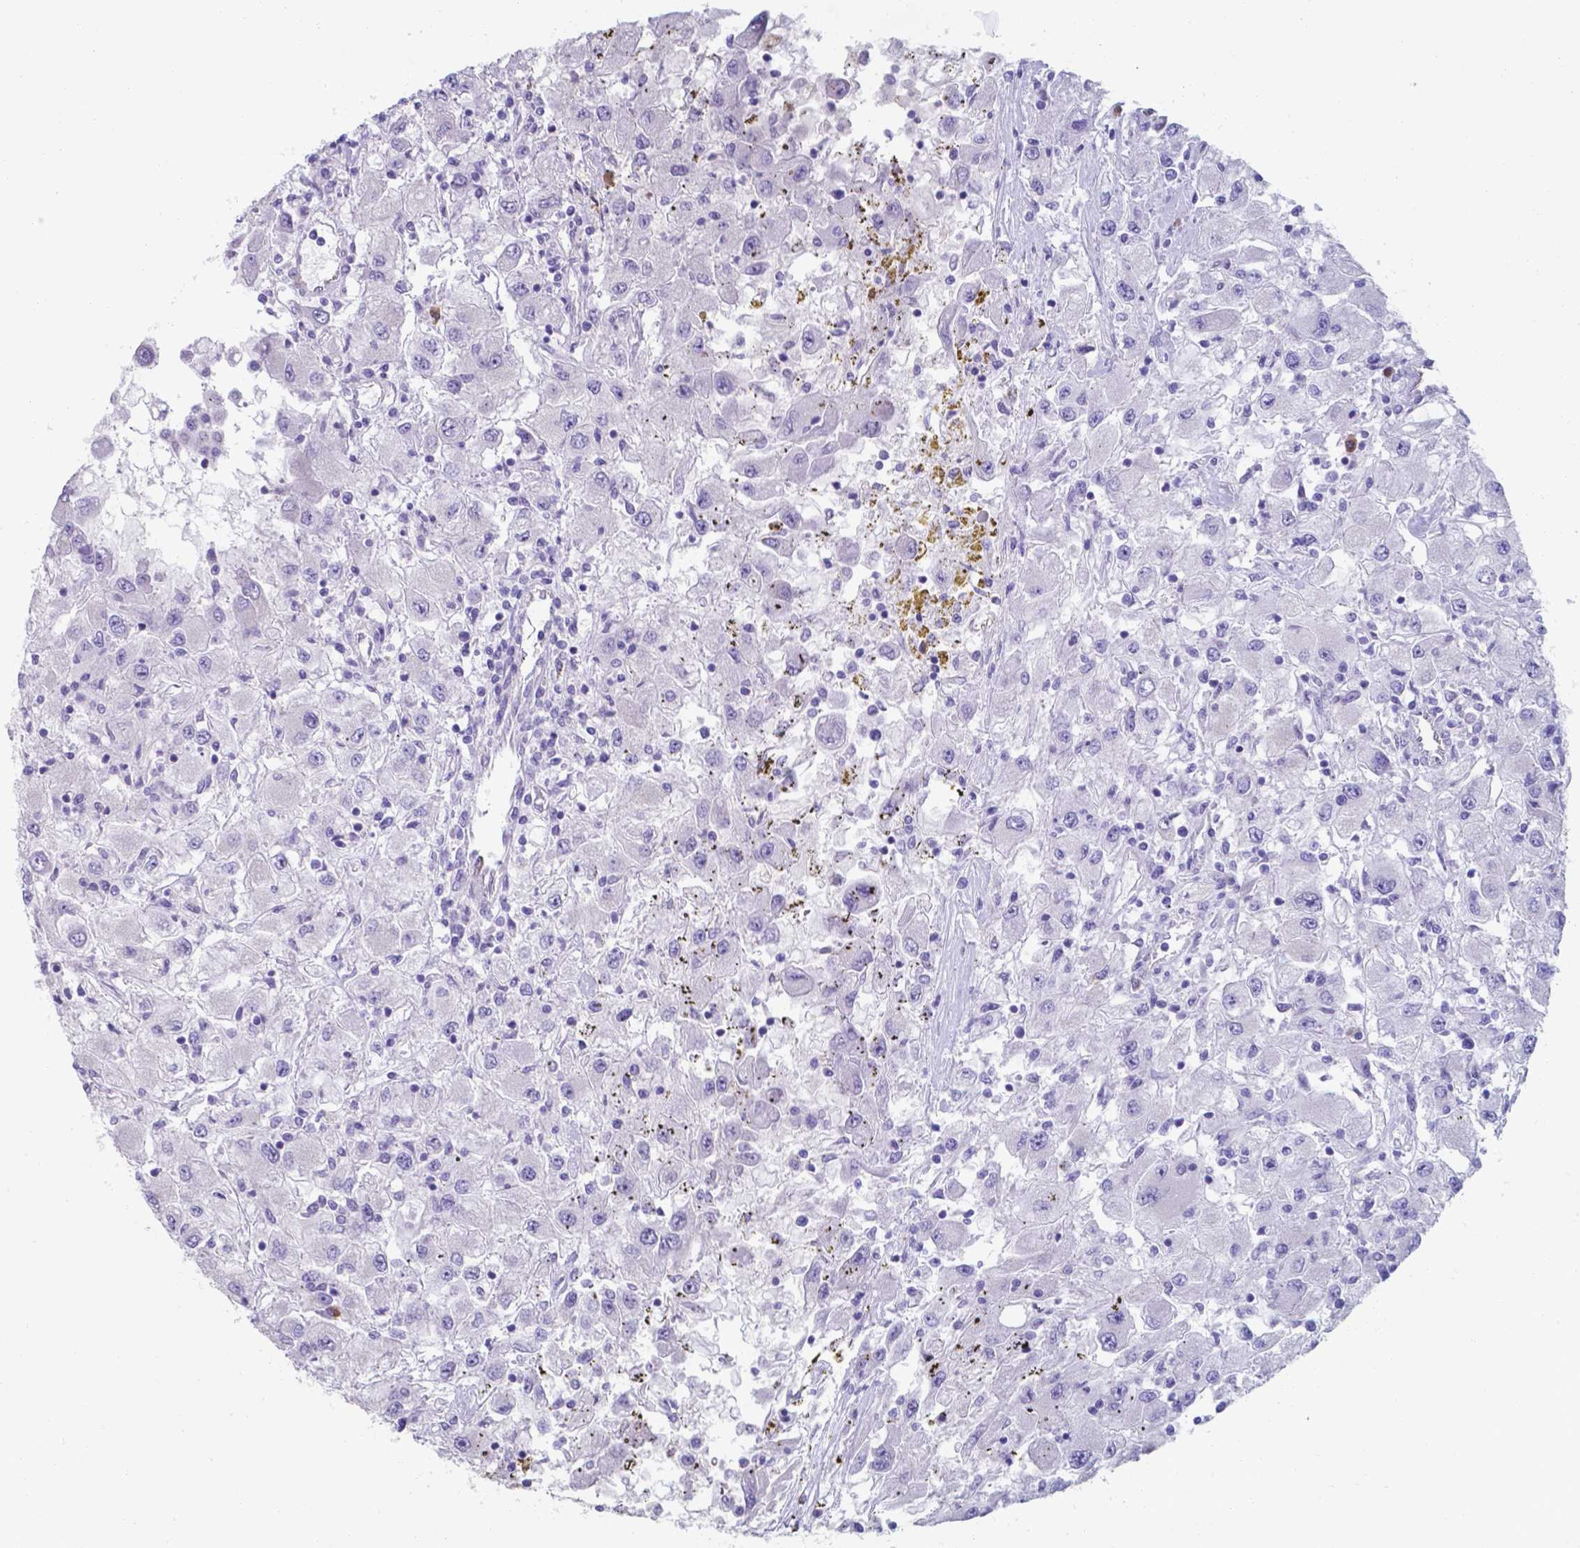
{"staining": {"intensity": "negative", "quantity": "none", "location": "none"}, "tissue": "renal cancer", "cell_type": "Tumor cells", "image_type": "cancer", "snomed": [{"axis": "morphology", "description": "Adenocarcinoma, NOS"}, {"axis": "topography", "description": "Kidney"}], "caption": "Renal cancer (adenocarcinoma) was stained to show a protein in brown. There is no significant expression in tumor cells.", "gene": "UBE2J1", "patient": {"sex": "female", "age": 67}}